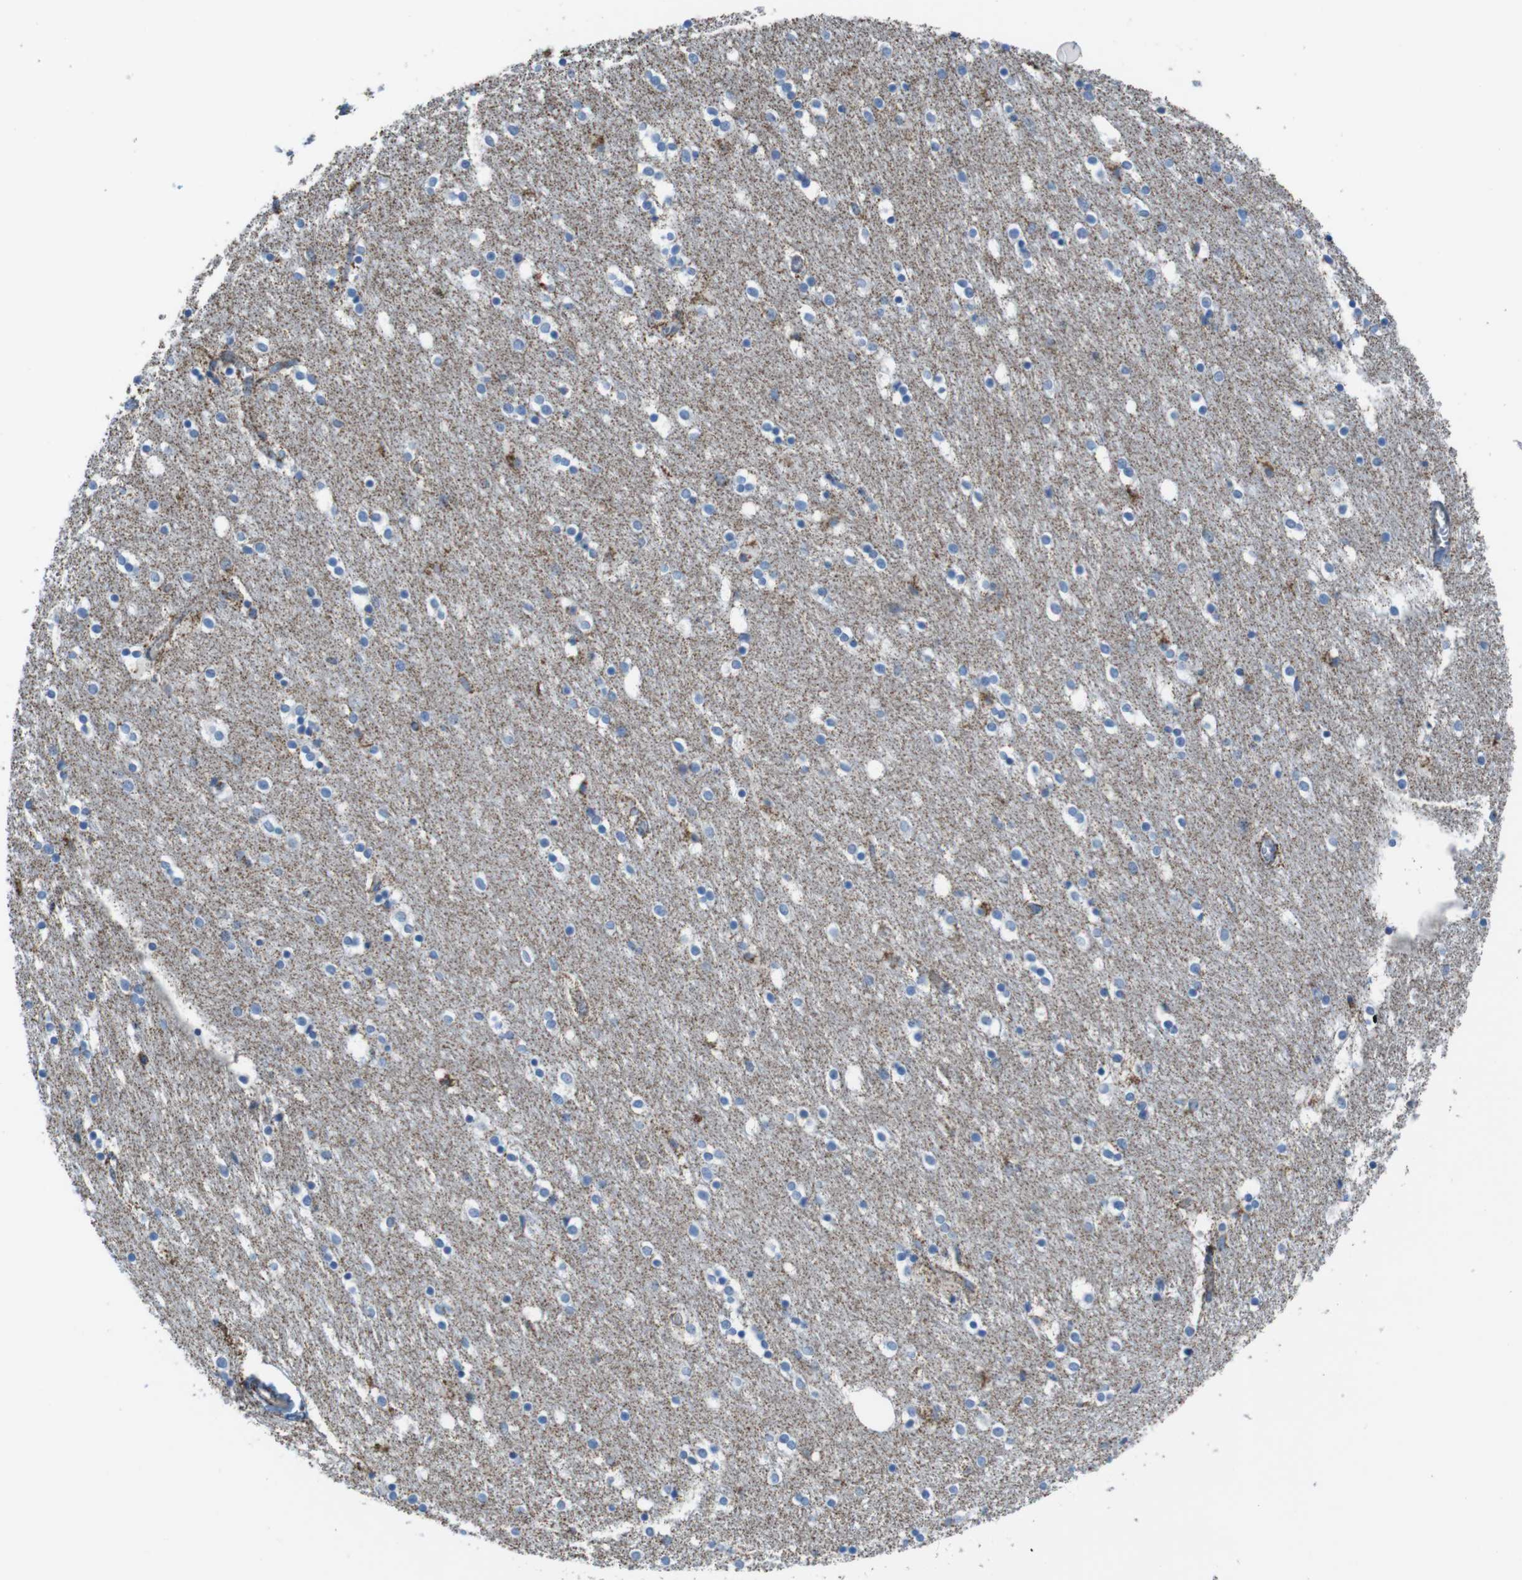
{"staining": {"intensity": "moderate", "quantity": "<25%", "location": "cytoplasmic/membranous"}, "tissue": "caudate", "cell_type": "Glial cells", "image_type": "normal", "snomed": [{"axis": "morphology", "description": "Normal tissue, NOS"}, {"axis": "topography", "description": "Lateral ventricle wall"}], "caption": "Protein expression analysis of normal caudate reveals moderate cytoplasmic/membranous positivity in approximately <25% of glial cells.", "gene": "GRIK1", "patient": {"sex": "female", "age": 54}}